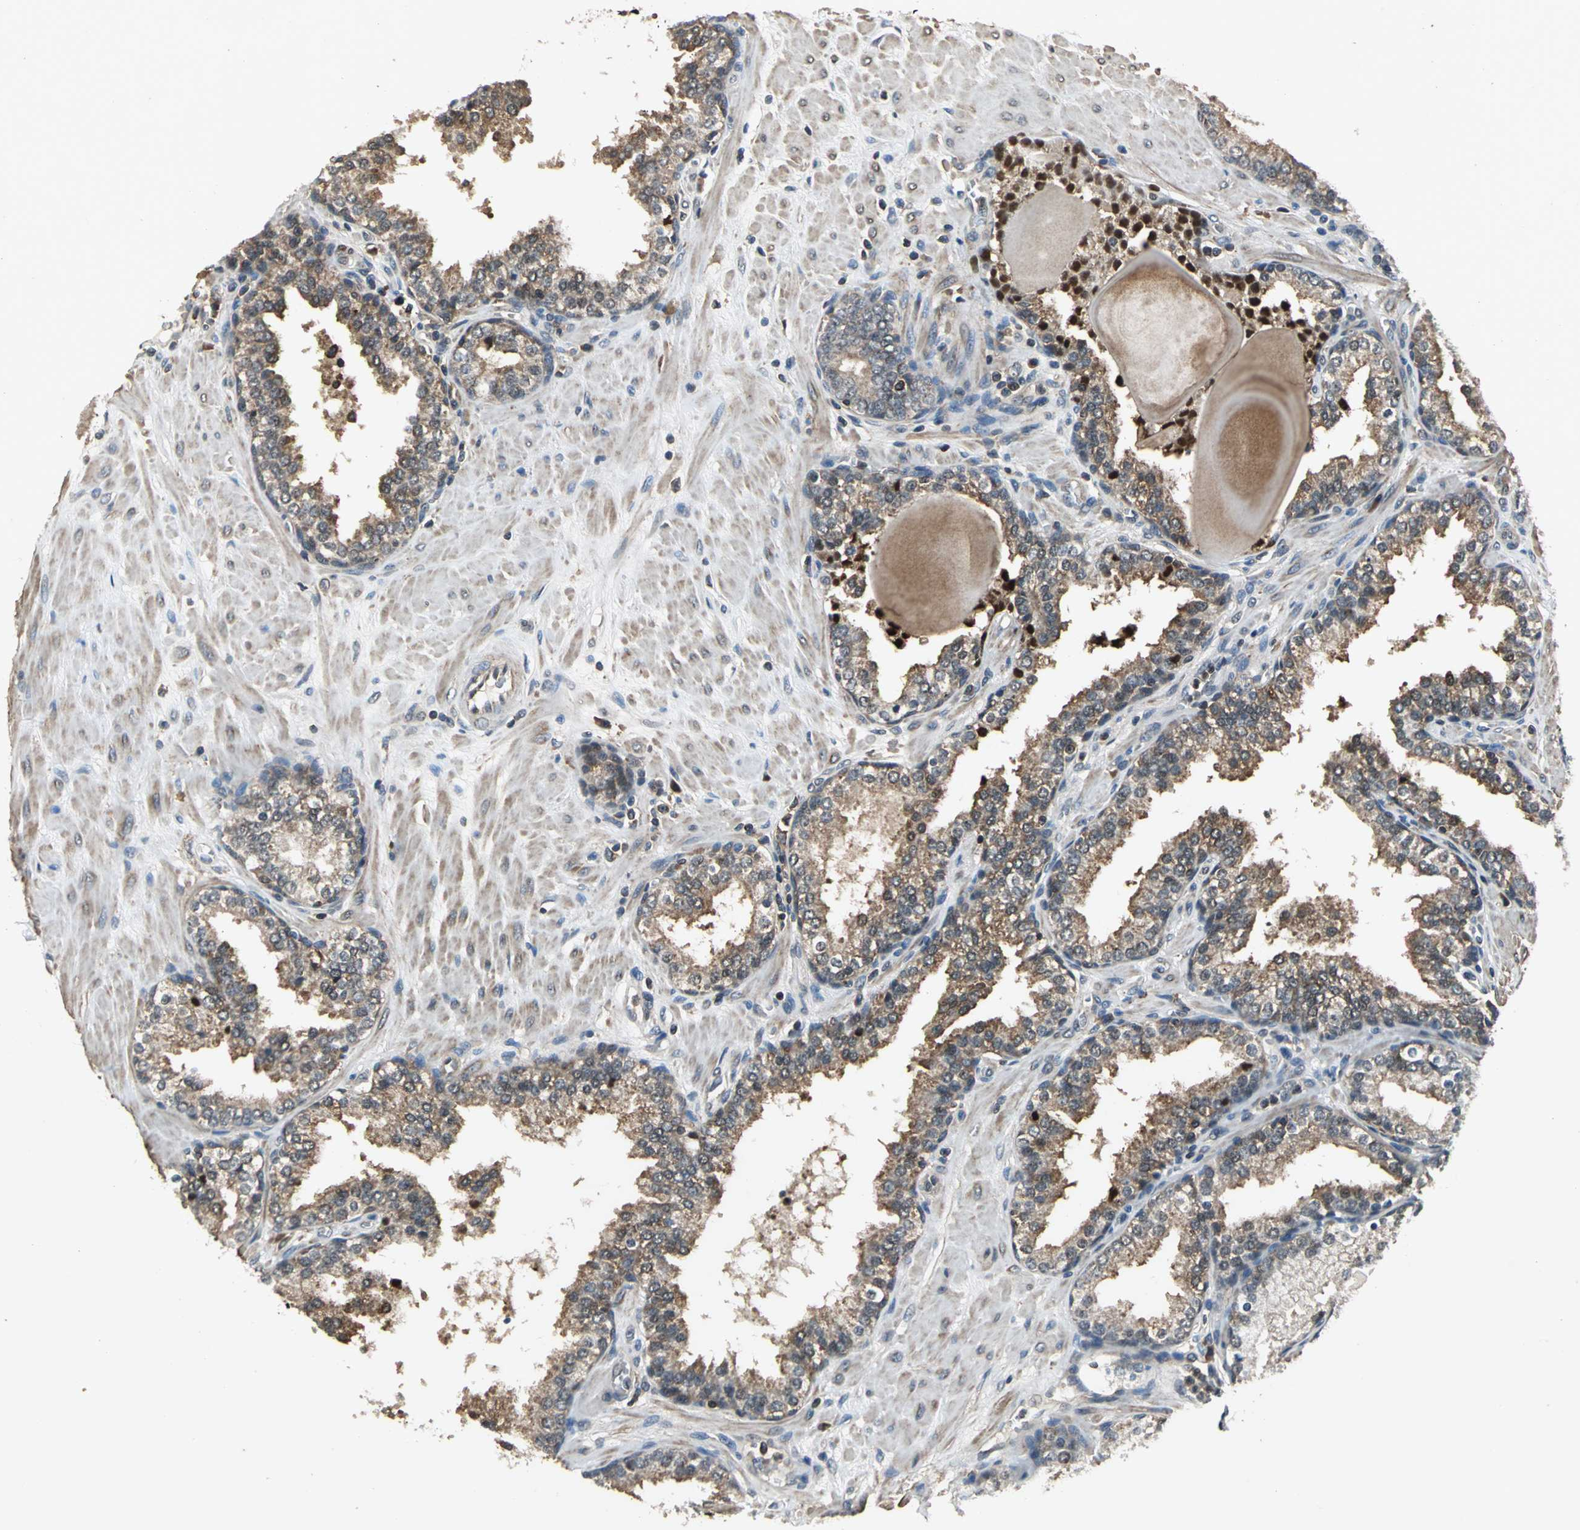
{"staining": {"intensity": "moderate", "quantity": ">75%", "location": "cytoplasmic/membranous"}, "tissue": "prostate", "cell_type": "Glandular cells", "image_type": "normal", "snomed": [{"axis": "morphology", "description": "Normal tissue, NOS"}, {"axis": "topography", "description": "Prostate"}], "caption": "A brown stain highlights moderate cytoplasmic/membranous expression of a protein in glandular cells of unremarkable prostate. Immunohistochemistry stains the protein in brown and the nuclei are stained blue.", "gene": "EIF2B2", "patient": {"sex": "male", "age": 51}}